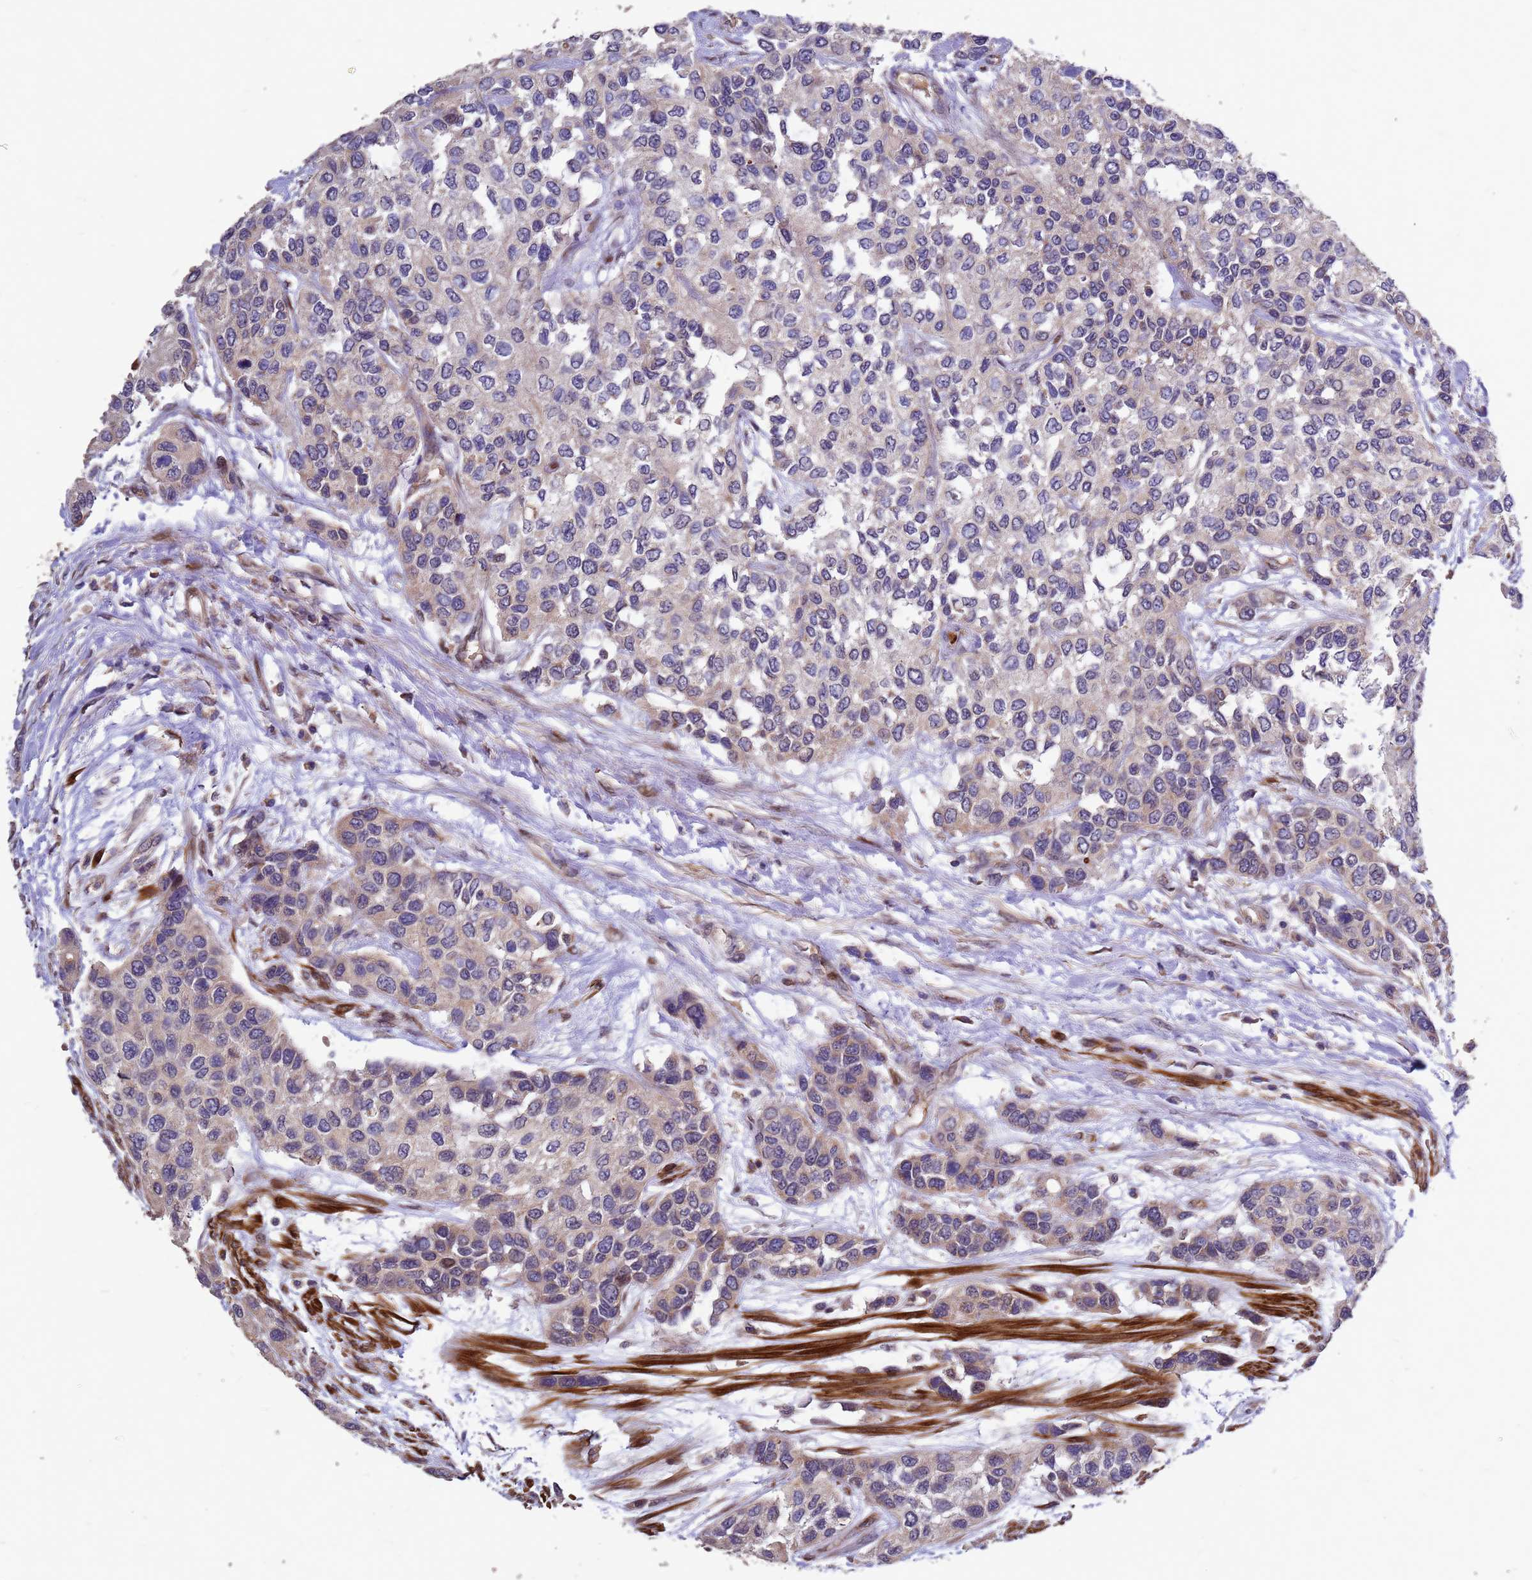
{"staining": {"intensity": "moderate", "quantity": "25%-75%", "location": "cytoplasmic/membranous"}, "tissue": "urothelial cancer", "cell_type": "Tumor cells", "image_type": "cancer", "snomed": [{"axis": "morphology", "description": "Normal tissue, NOS"}, {"axis": "morphology", "description": "Urothelial carcinoma, High grade"}, {"axis": "topography", "description": "Vascular tissue"}, {"axis": "topography", "description": "Urinary bladder"}], "caption": "The immunohistochemical stain shows moderate cytoplasmic/membranous positivity in tumor cells of urothelial carcinoma (high-grade) tissue.", "gene": "RSPRY1", "patient": {"sex": "female", "age": 56}}